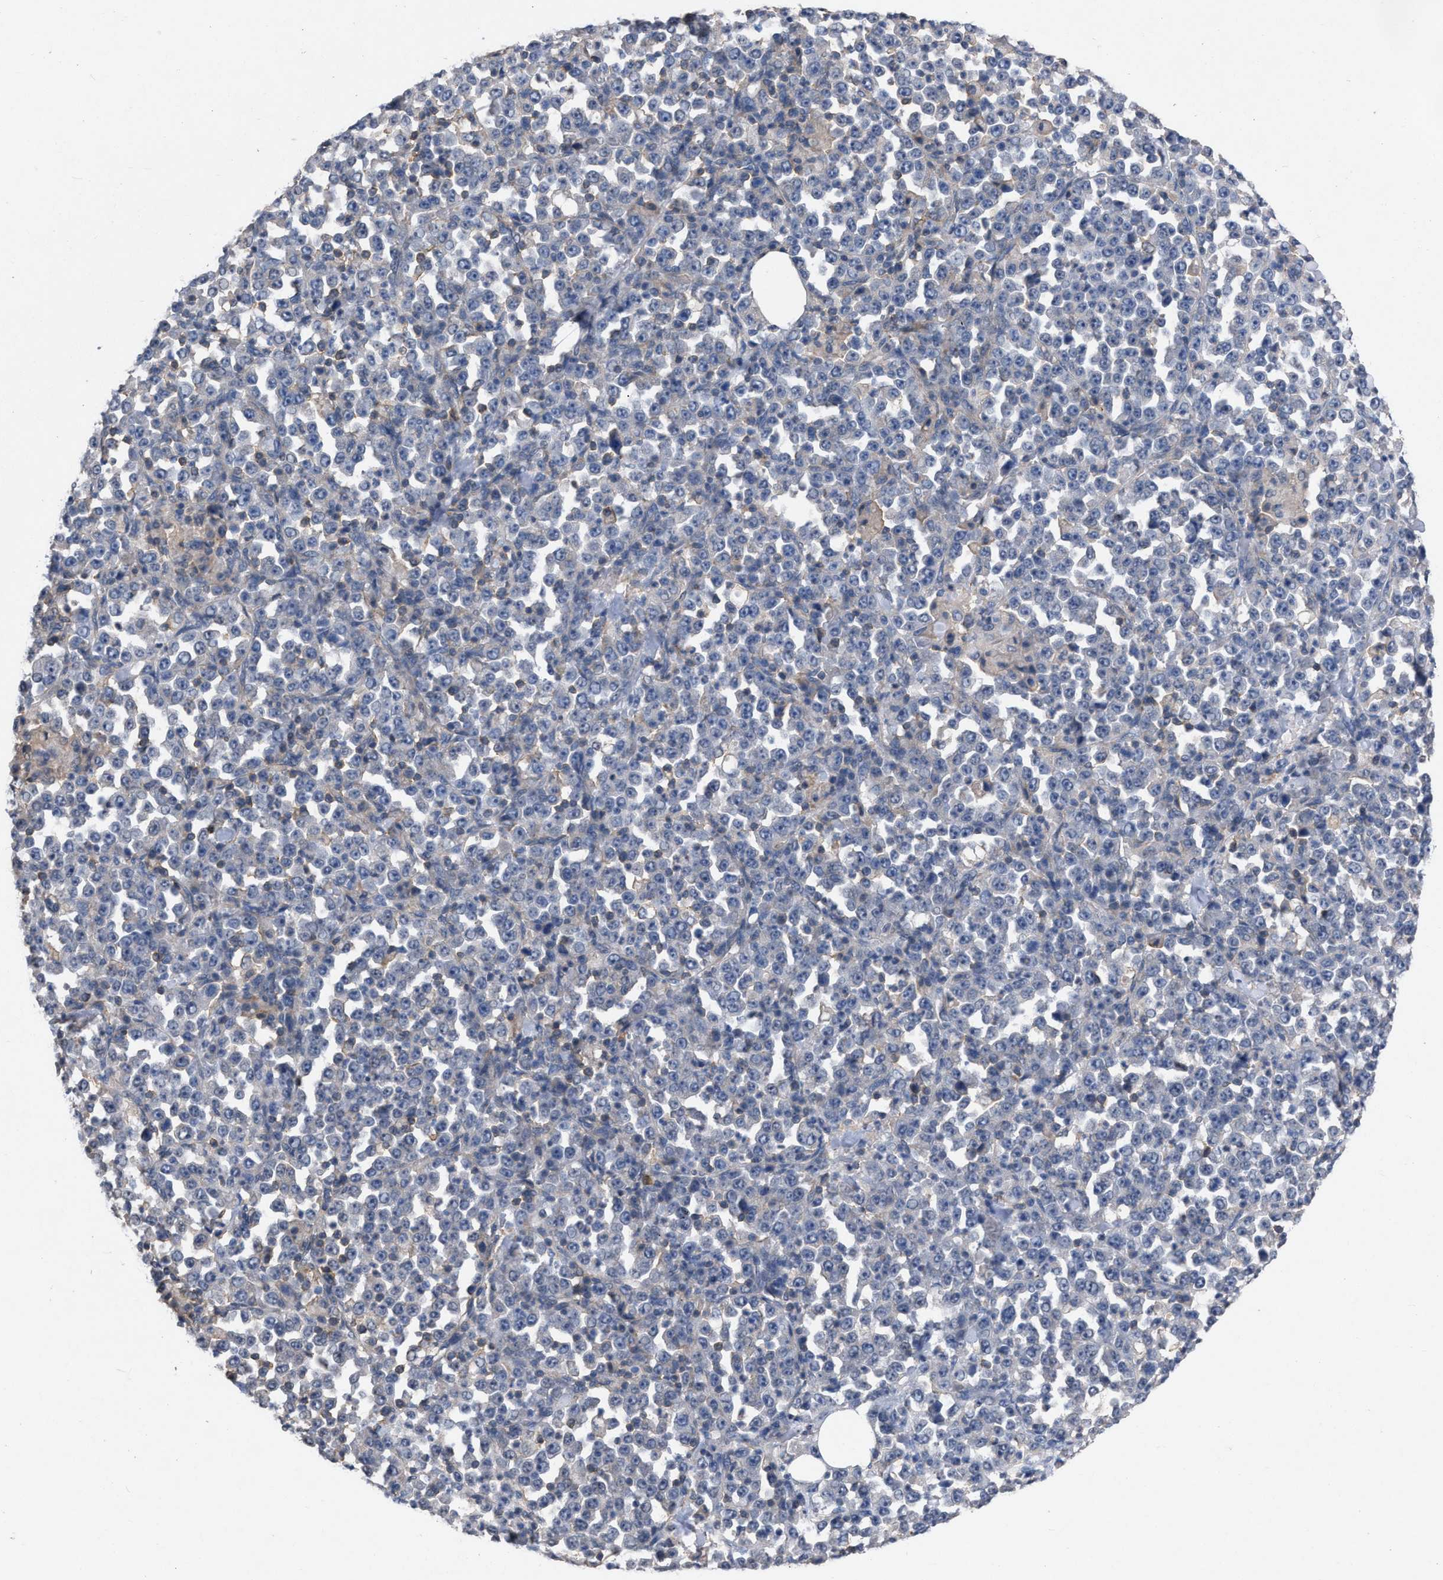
{"staining": {"intensity": "negative", "quantity": "none", "location": "none"}, "tissue": "stomach cancer", "cell_type": "Tumor cells", "image_type": "cancer", "snomed": [{"axis": "morphology", "description": "Normal tissue, NOS"}, {"axis": "morphology", "description": "Adenocarcinoma, NOS"}, {"axis": "topography", "description": "Stomach, upper"}, {"axis": "topography", "description": "Stomach"}], "caption": "Image shows no significant protein staining in tumor cells of stomach adenocarcinoma.", "gene": "TMEM131", "patient": {"sex": "male", "age": 59}}